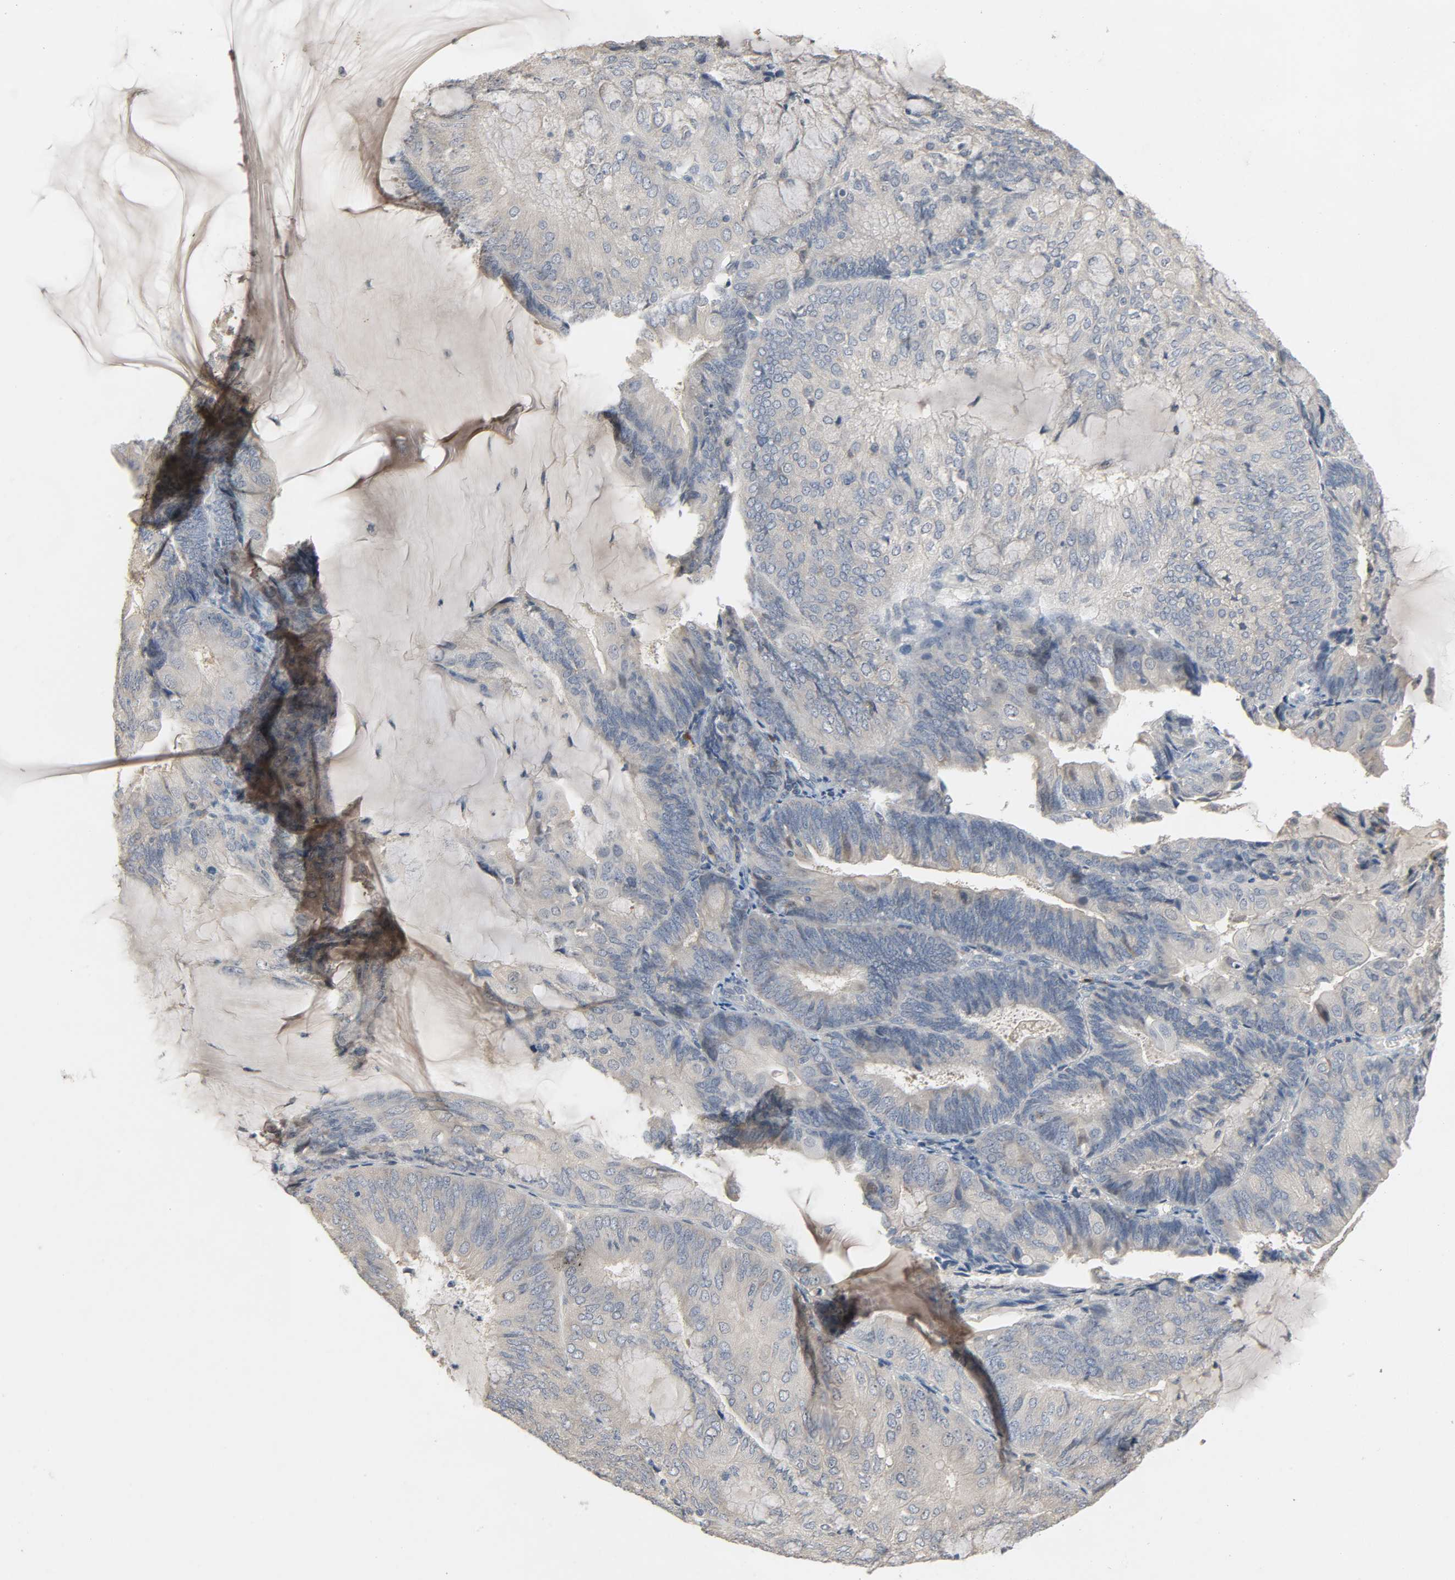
{"staining": {"intensity": "weak", "quantity": "<25%", "location": "cytoplasmic/membranous"}, "tissue": "endometrial cancer", "cell_type": "Tumor cells", "image_type": "cancer", "snomed": [{"axis": "morphology", "description": "Adenocarcinoma, NOS"}, {"axis": "topography", "description": "Endometrium"}], "caption": "Immunohistochemistry image of human endometrial cancer (adenocarcinoma) stained for a protein (brown), which exhibits no positivity in tumor cells.", "gene": "CD4", "patient": {"sex": "female", "age": 81}}